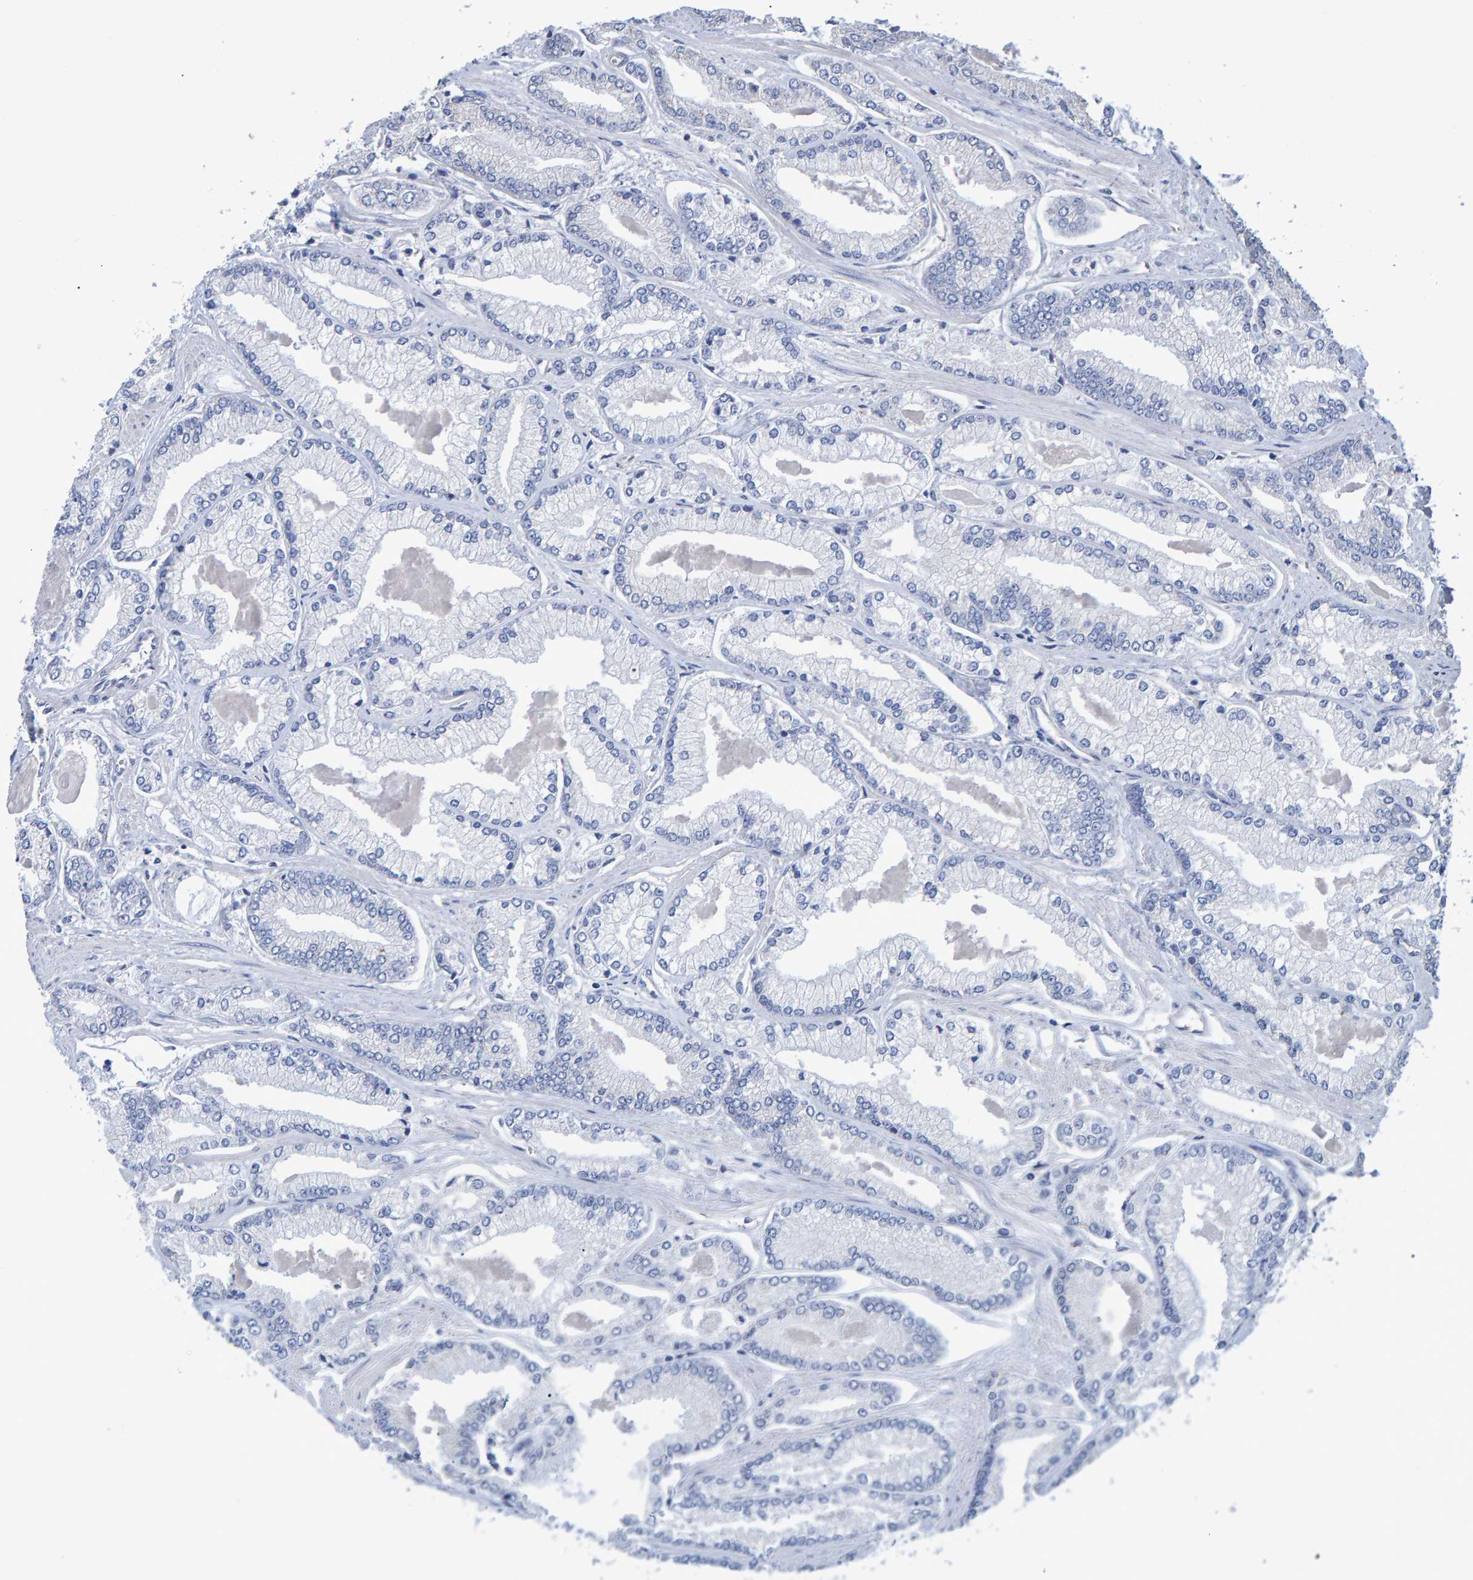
{"staining": {"intensity": "negative", "quantity": "none", "location": "none"}, "tissue": "prostate cancer", "cell_type": "Tumor cells", "image_type": "cancer", "snomed": [{"axis": "morphology", "description": "Adenocarcinoma, Low grade"}, {"axis": "topography", "description": "Prostate"}], "caption": "Immunohistochemistry (IHC) of prostate cancer reveals no positivity in tumor cells. (Brightfield microscopy of DAB (3,3'-diaminobenzidine) immunohistochemistry (IHC) at high magnification).", "gene": "HEMGN", "patient": {"sex": "male", "age": 52}}